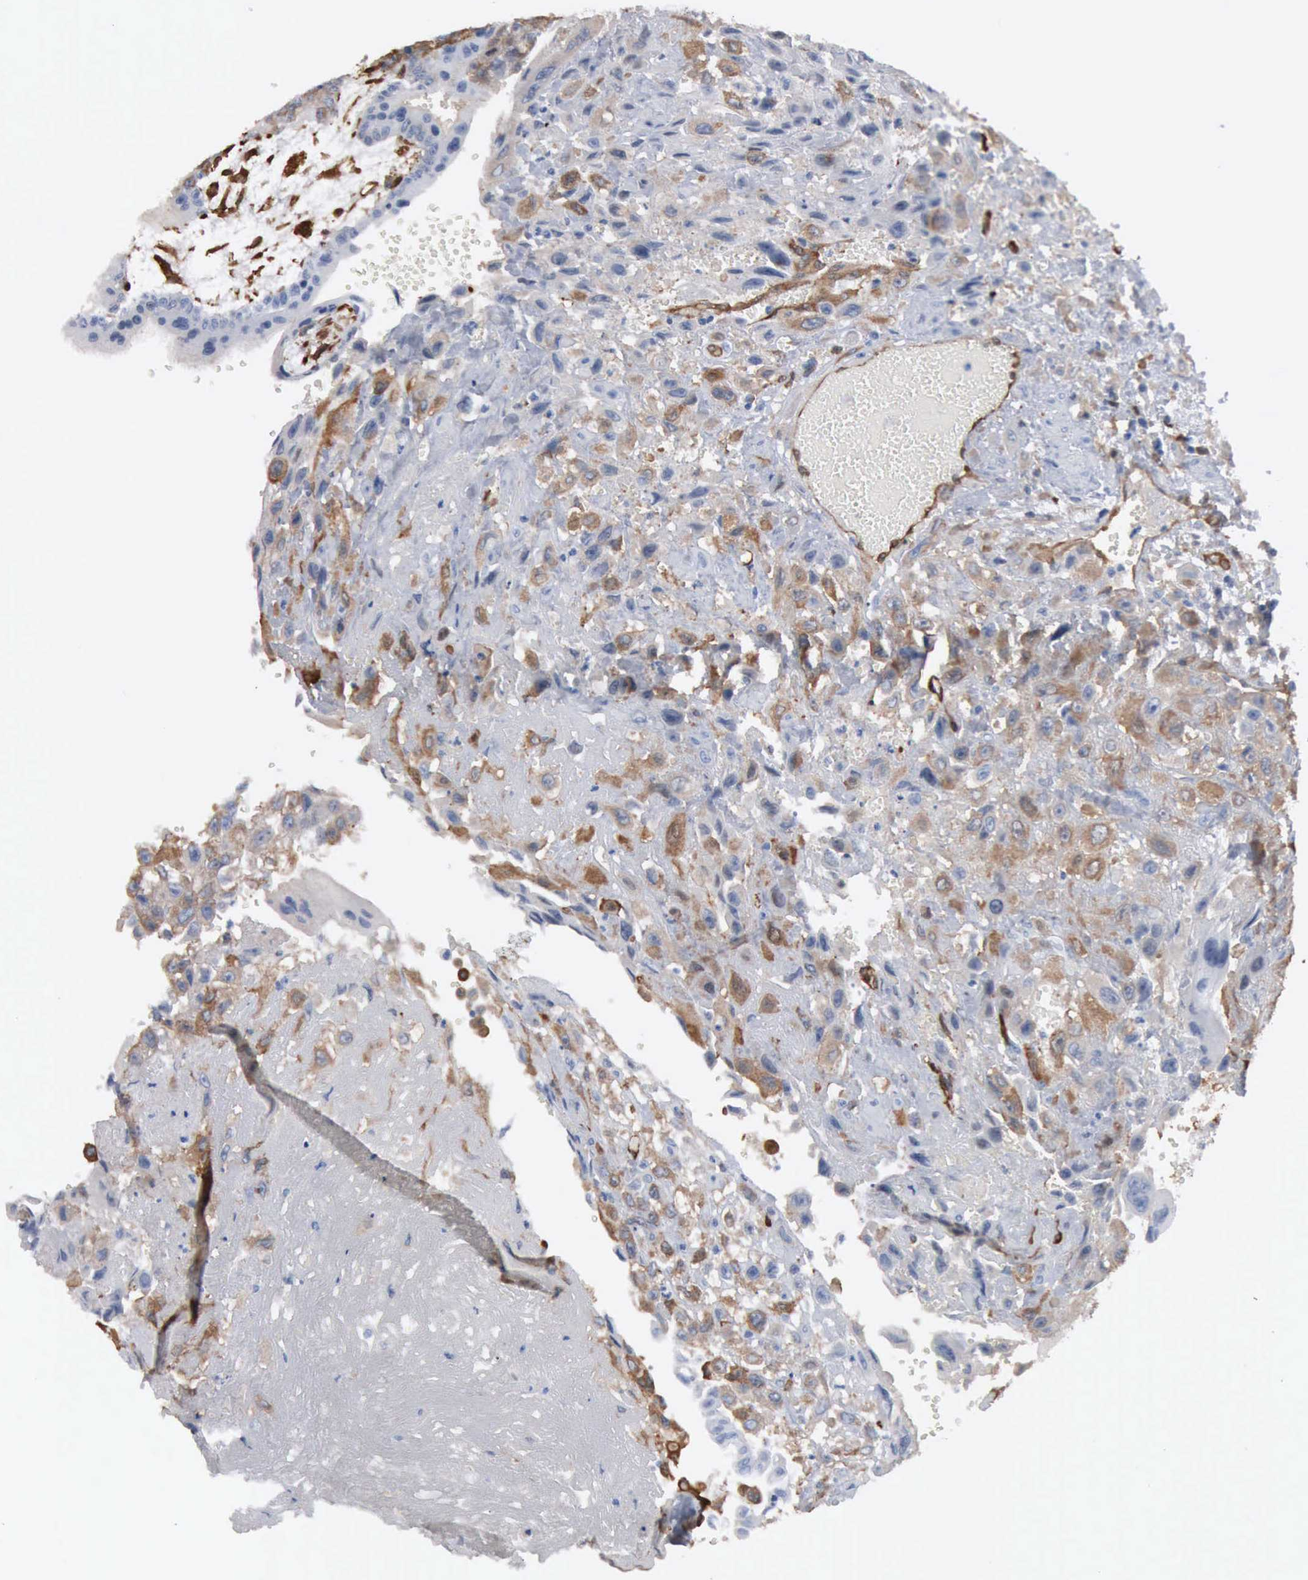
{"staining": {"intensity": "weak", "quantity": "25%-75%", "location": "cytoplasmic/membranous"}, "tissue": "placenta", "cell_type": "Decidual cells", "image_type": "normal", "snomed": [{"axis": "morphology", "description": "Normal tissue, NOS"}, {"axis": "topography", "description": "Placenta"}], "caption": "Decidual cells reveal low levels of weak cytoplasmic/membranous staining in about 25%-75% of cells in normal human placenta. (DAB IHC with brightfield microscopy, high magnification).", "gene": "FSCN1", "patient": {"sex": "female", "age": 34}}